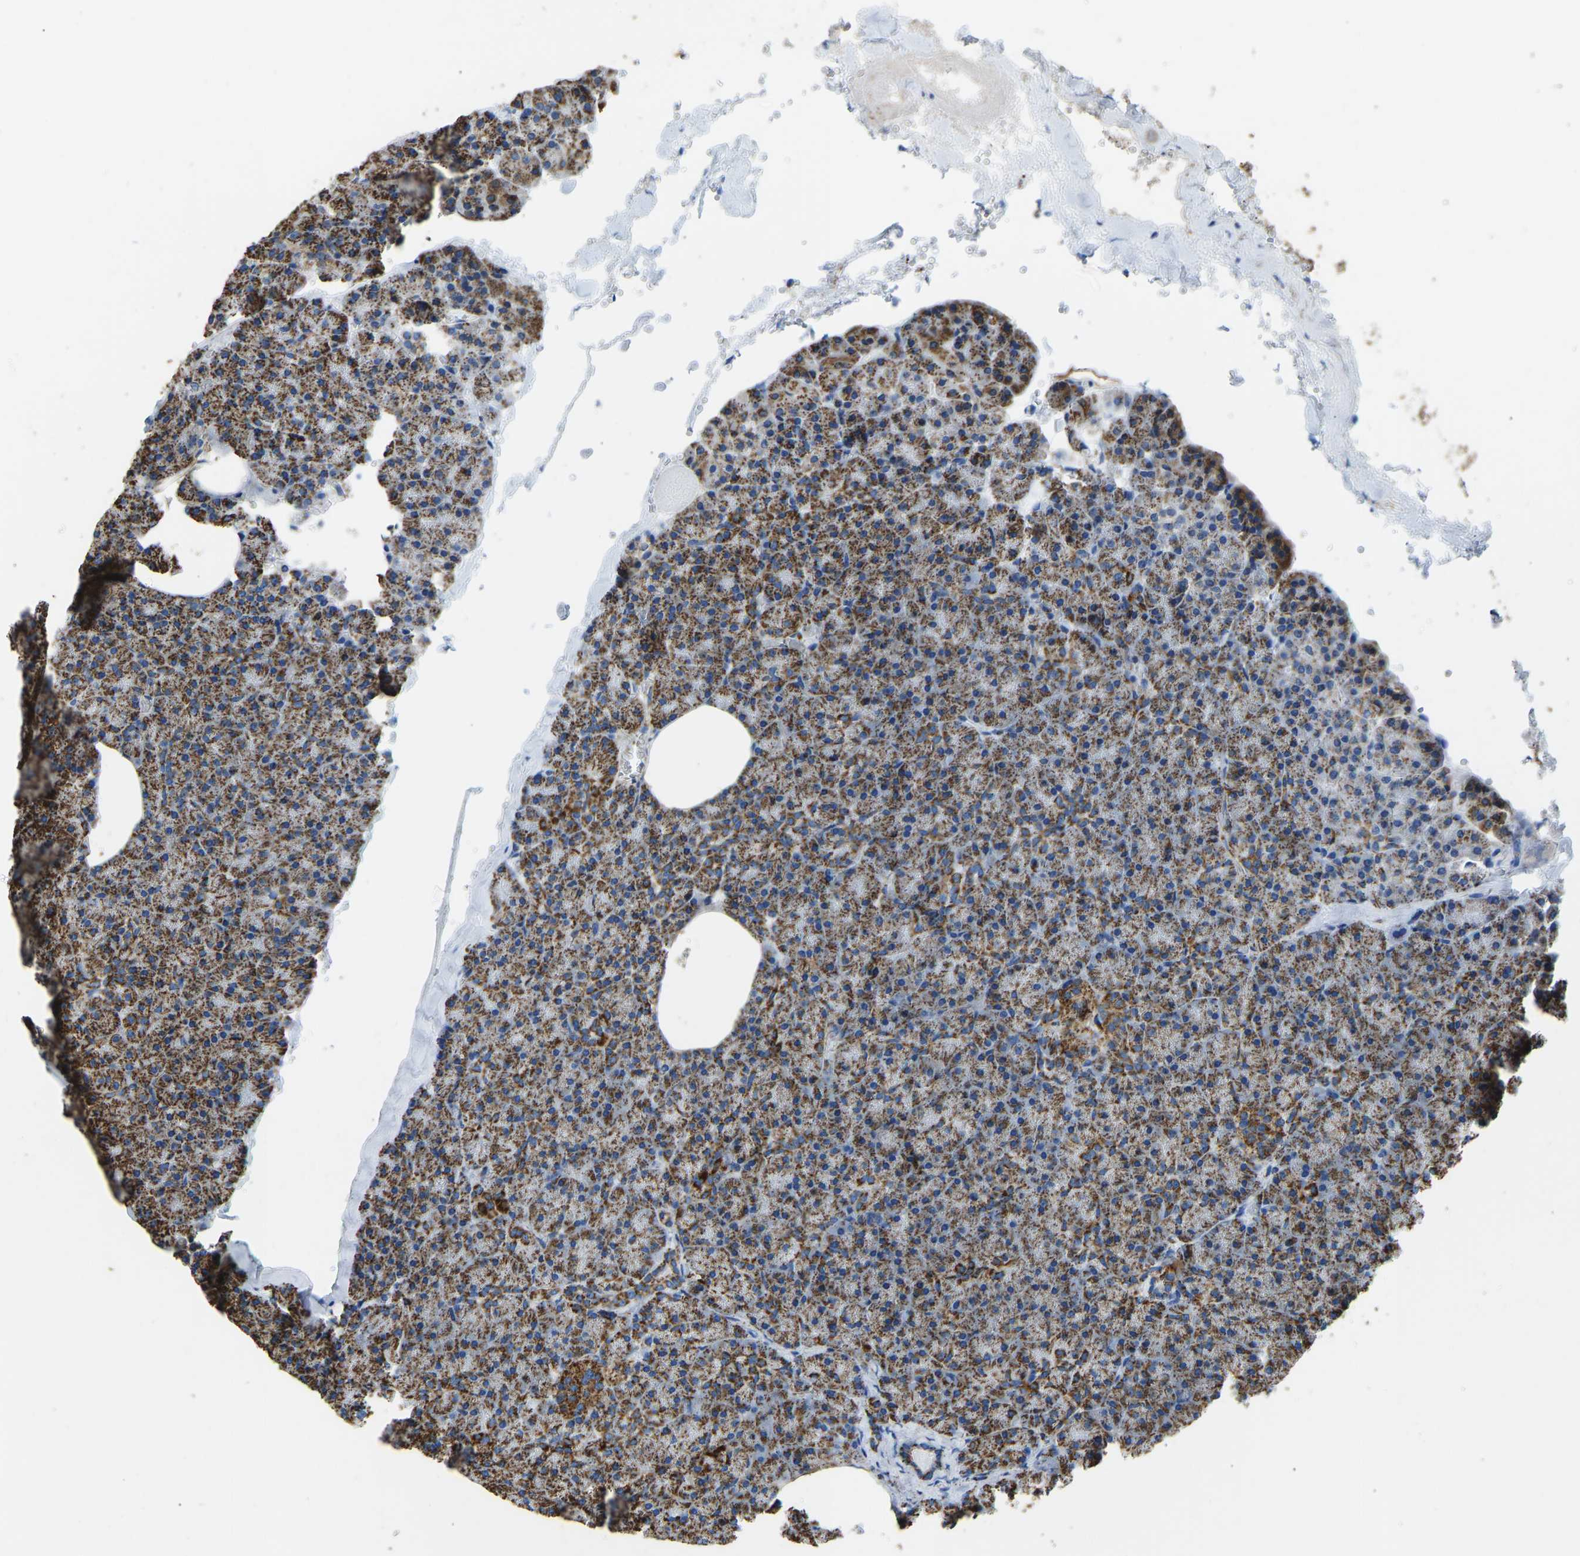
{"staining": {"intensity": "moderate", "quantity": ">75%", "location": "cytoplasmic/membranous"}, "tissue": "pancreas", "cell_type": "Exocrine glandular cells", "image_type": "normal", "snomed": [{"axis": "morphology", "description": "Normal tissue, NOS"}, {"axis": "morphology", "description": "Carcinoid, malignant, NOS"}, {"axis": "topography", "description": "Pancreas"}], "caption": "An immunohistochemistry (IHC) histopathology image of benign tissue is shown. Protein staining in brown highlights moderate cytoplasmic/membranous positivity in pancreas within exocrine glandular cells.", "gene": "IRX6", "patient": {"sex": "female", "age": 35}}